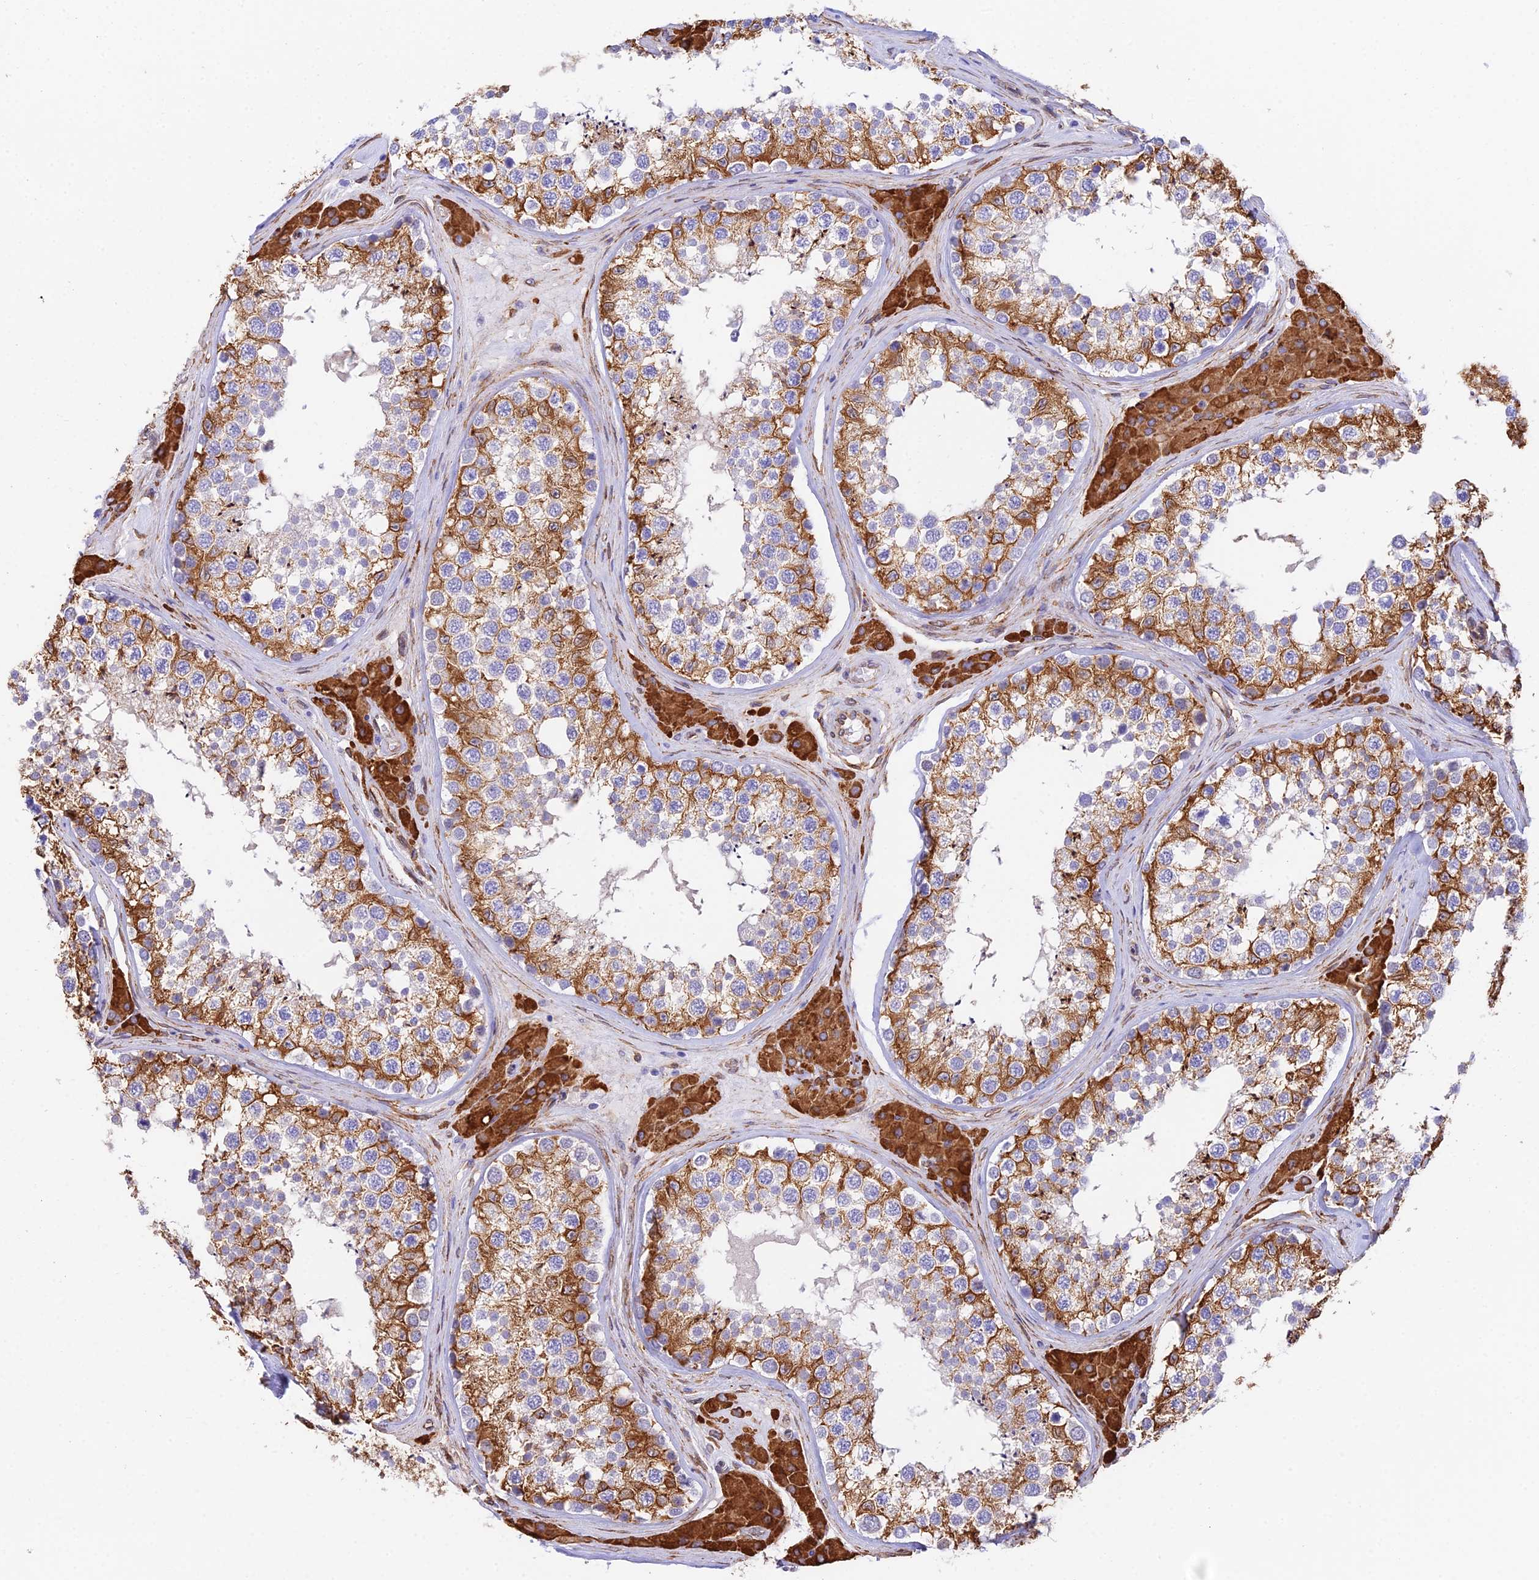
{"staining": {"intensity": "moderate", "quantity": ">75%", "location": "cytoplasmic/membranous"}, "tissue": "testis", "cell_type": "Cells in seminiferous ducts", "image_type": "normal", "snomed": [{"axis": "morphology", "description": "Normal tissue, NOS"}, {"axis": "topography", "description": "Testis"}], "caption": "Testis stained with immunohistochemistry reveals moderate cytoplasmic/membranous expression in about >75% of cells in seminiferous ducts.", "gene": "MXRA7", "patient": {"sex": "male", "age": 46}}